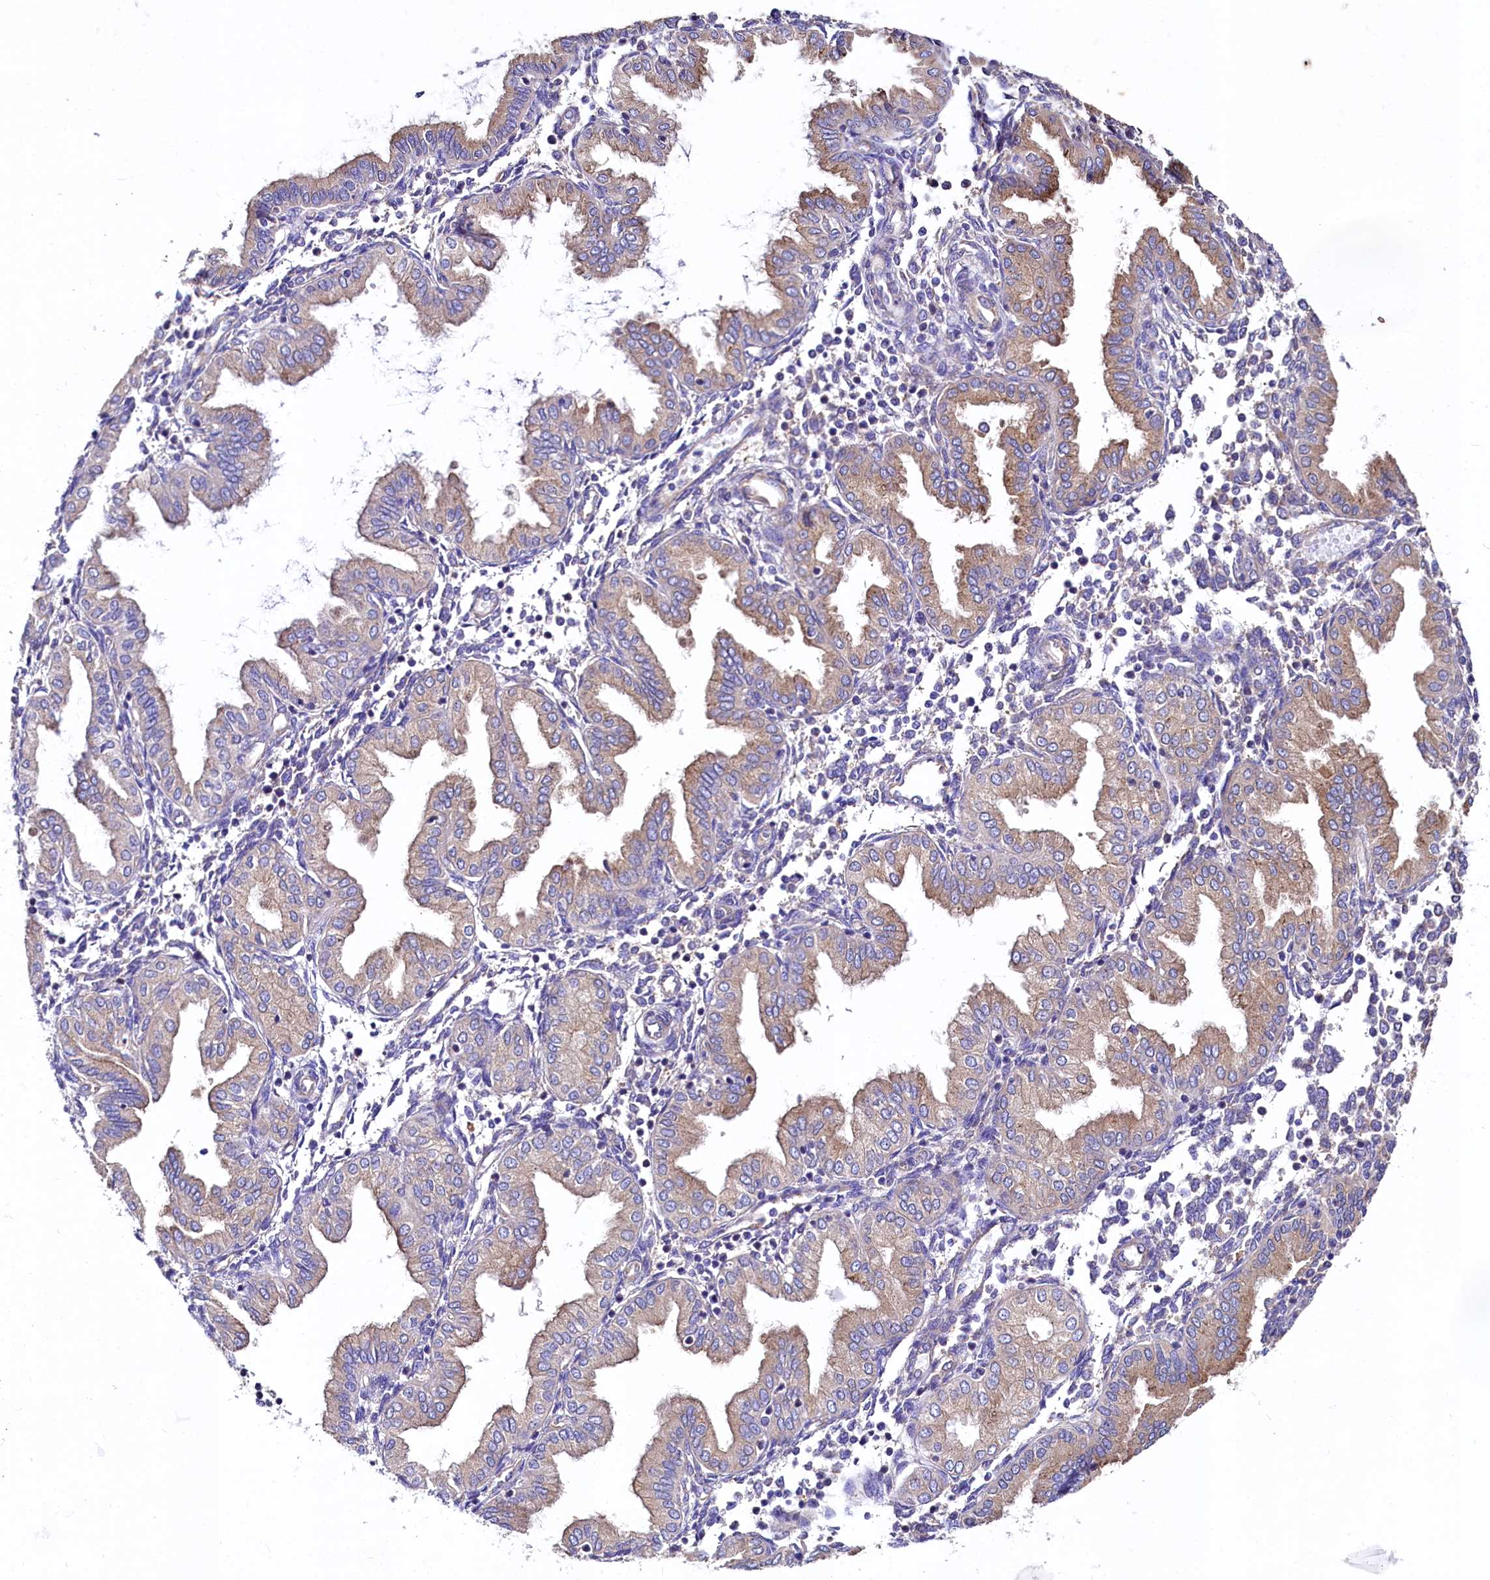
{"staining": {"intensity": "negative", "quantity": "none", "location": "none"}, "tissue": "endometrium", "cell_type": "Cells in endometrial stroma", "image_type": "normal", "snomed": [{"axis": "morphology", "description": "Normal tissue, NOS"}, {"axis": "topography", "description": "Endometrium"}], "caption": "IHC of normal endometrium shows no staining in cells in endometrial stroma. (Immunohistochemistry (ihc), brightfield microscopy, high magnification).", "gene": "QARS1", "patient": {"sex": "female", "age": 53}}